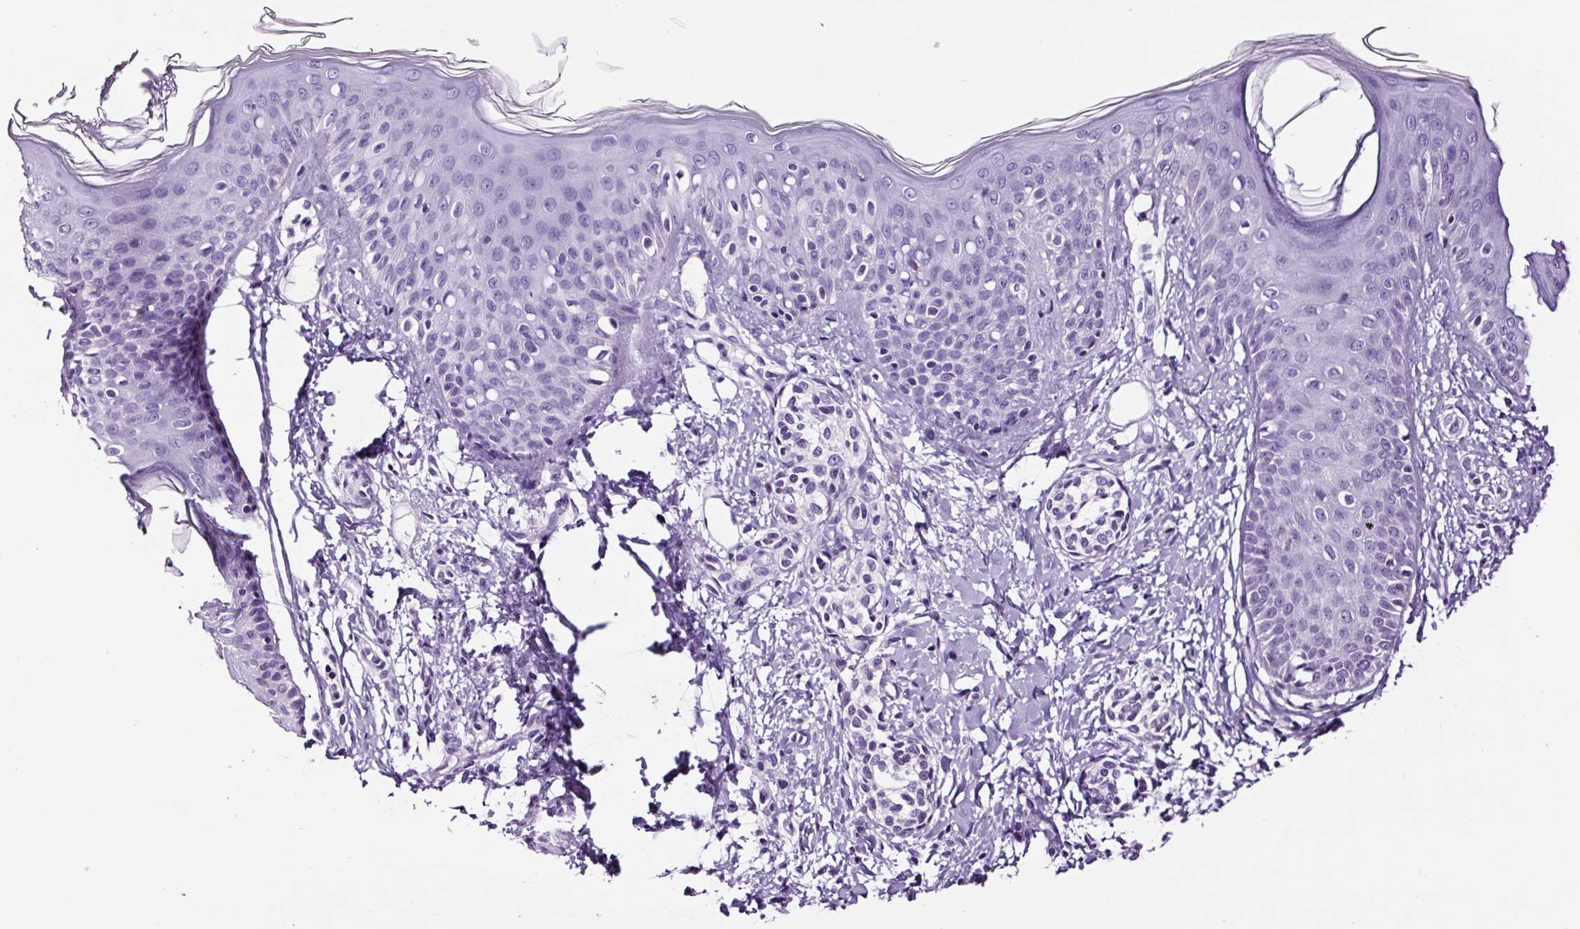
{"staining": {"intensity": "negative", "quantity": "none", "location": "none"}, "tissue": "skin", "cell_type": "Fibroblasts", "image_type": "normal", "snomed": [{"axis": "morphology", "description": "Normal tissue, NOS"}, {"axis": "topography", "description": "Skin"}], "caption": "IHC photomicrograph of benign human skin stained for a protein (brown), which demonstrates no staining in fibroblasts.", "gene": "TAFA3", "patient": {"sex": "male", "age": 16}}